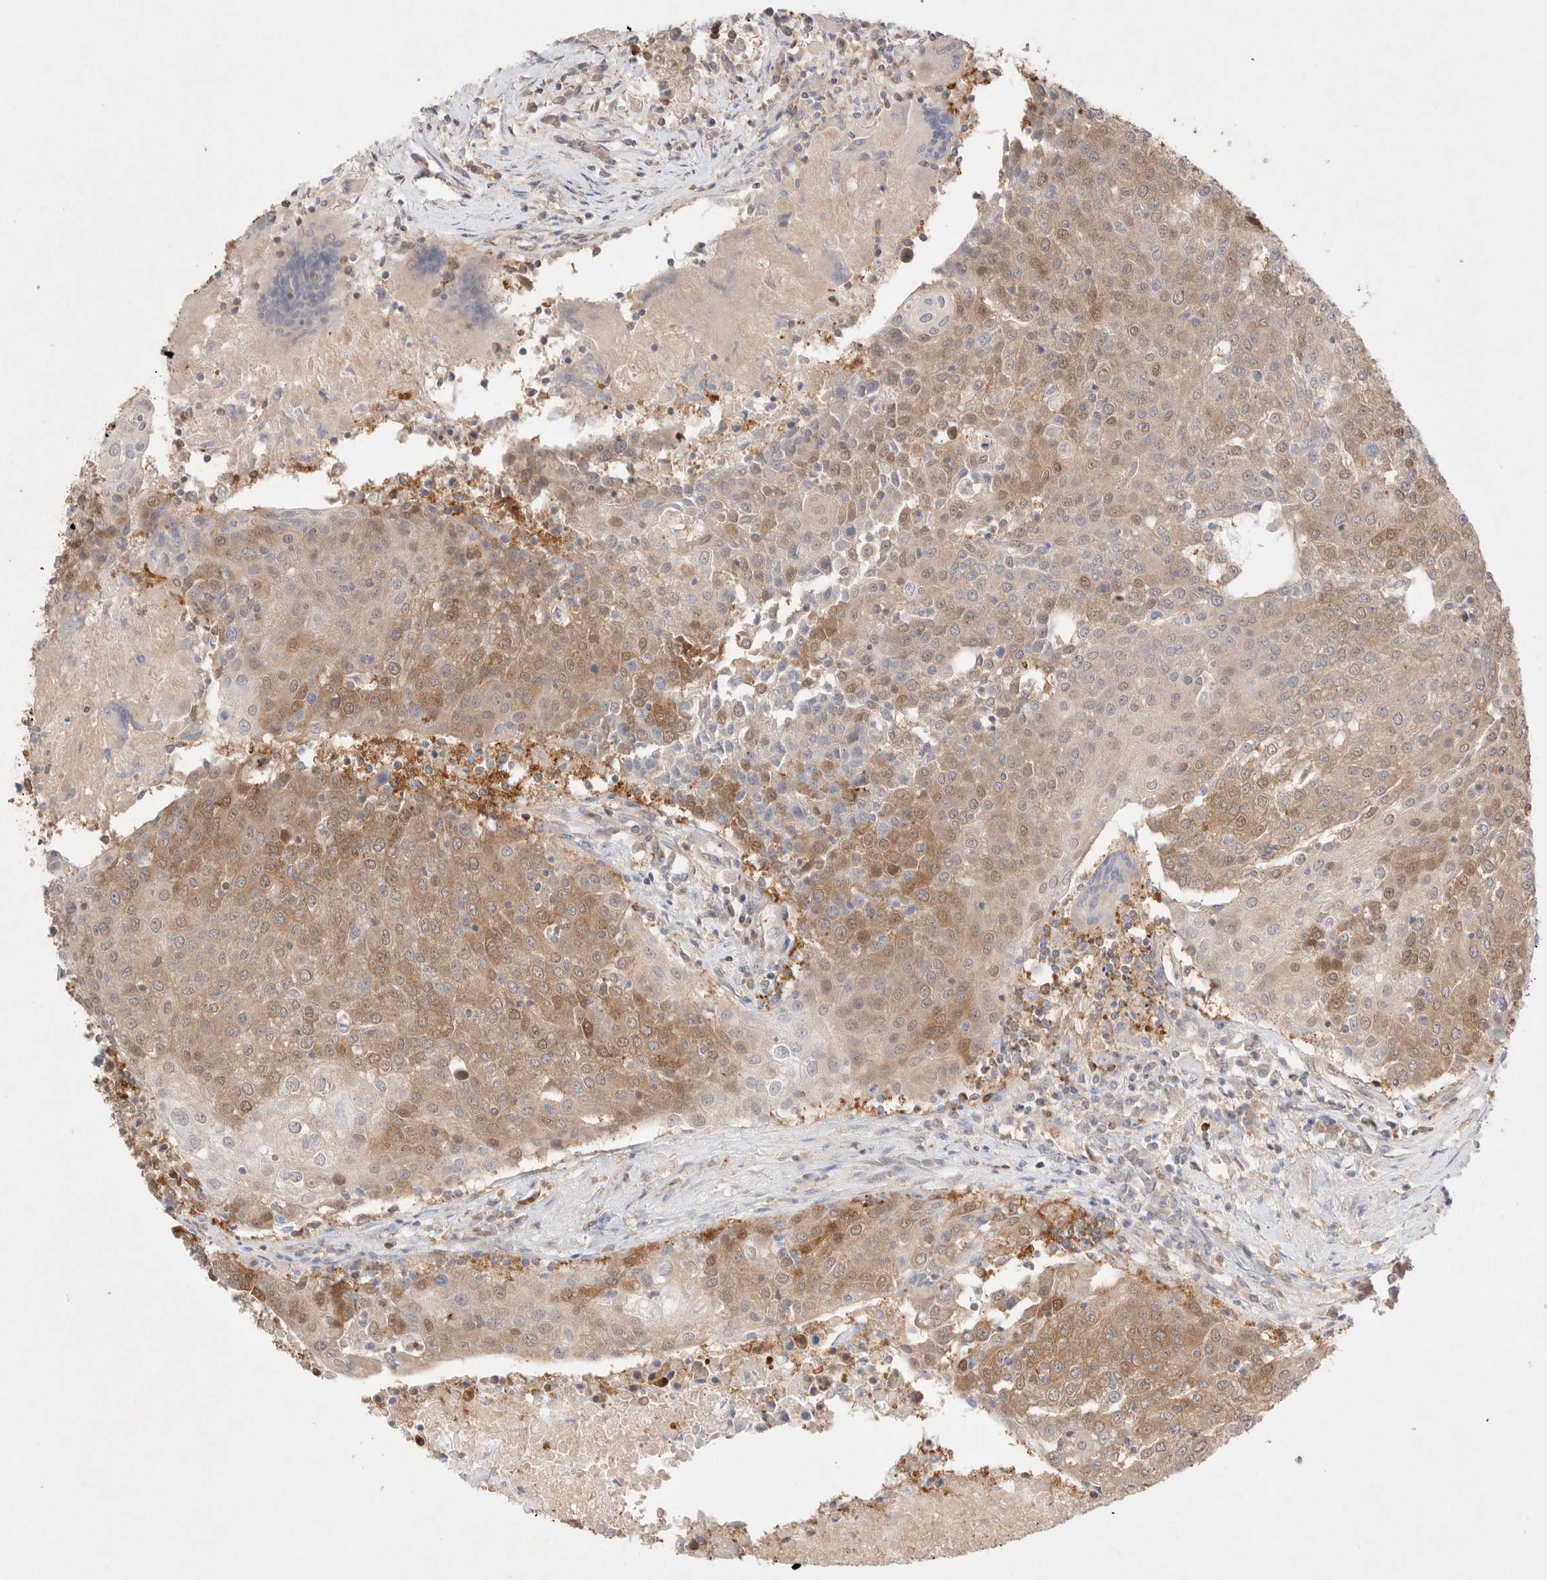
{"staining": {"intensity": "moderate", "quantity": "25%-75%", "location": "cytoplasmic/membranous,nuclear"}, "tissue": "urothelial cancer", "cell_type": "Tumor cells", "image_type": "cancer", "snomed": [{"axis": "morphology", "description": "Urothelial carcinoma, High grade"}, {"axis": "topography", "description": "Urinary bladder"}], "caption": "DAB immunohistochemical staining of high-grade urothelial carcinoma displays moderate cytoplasmic/membranous and nuclear protein staining in approximately 25%-75% of tumor cells.", "gene": "STARD10", "patient": {"sex": "female", "age": 85}}